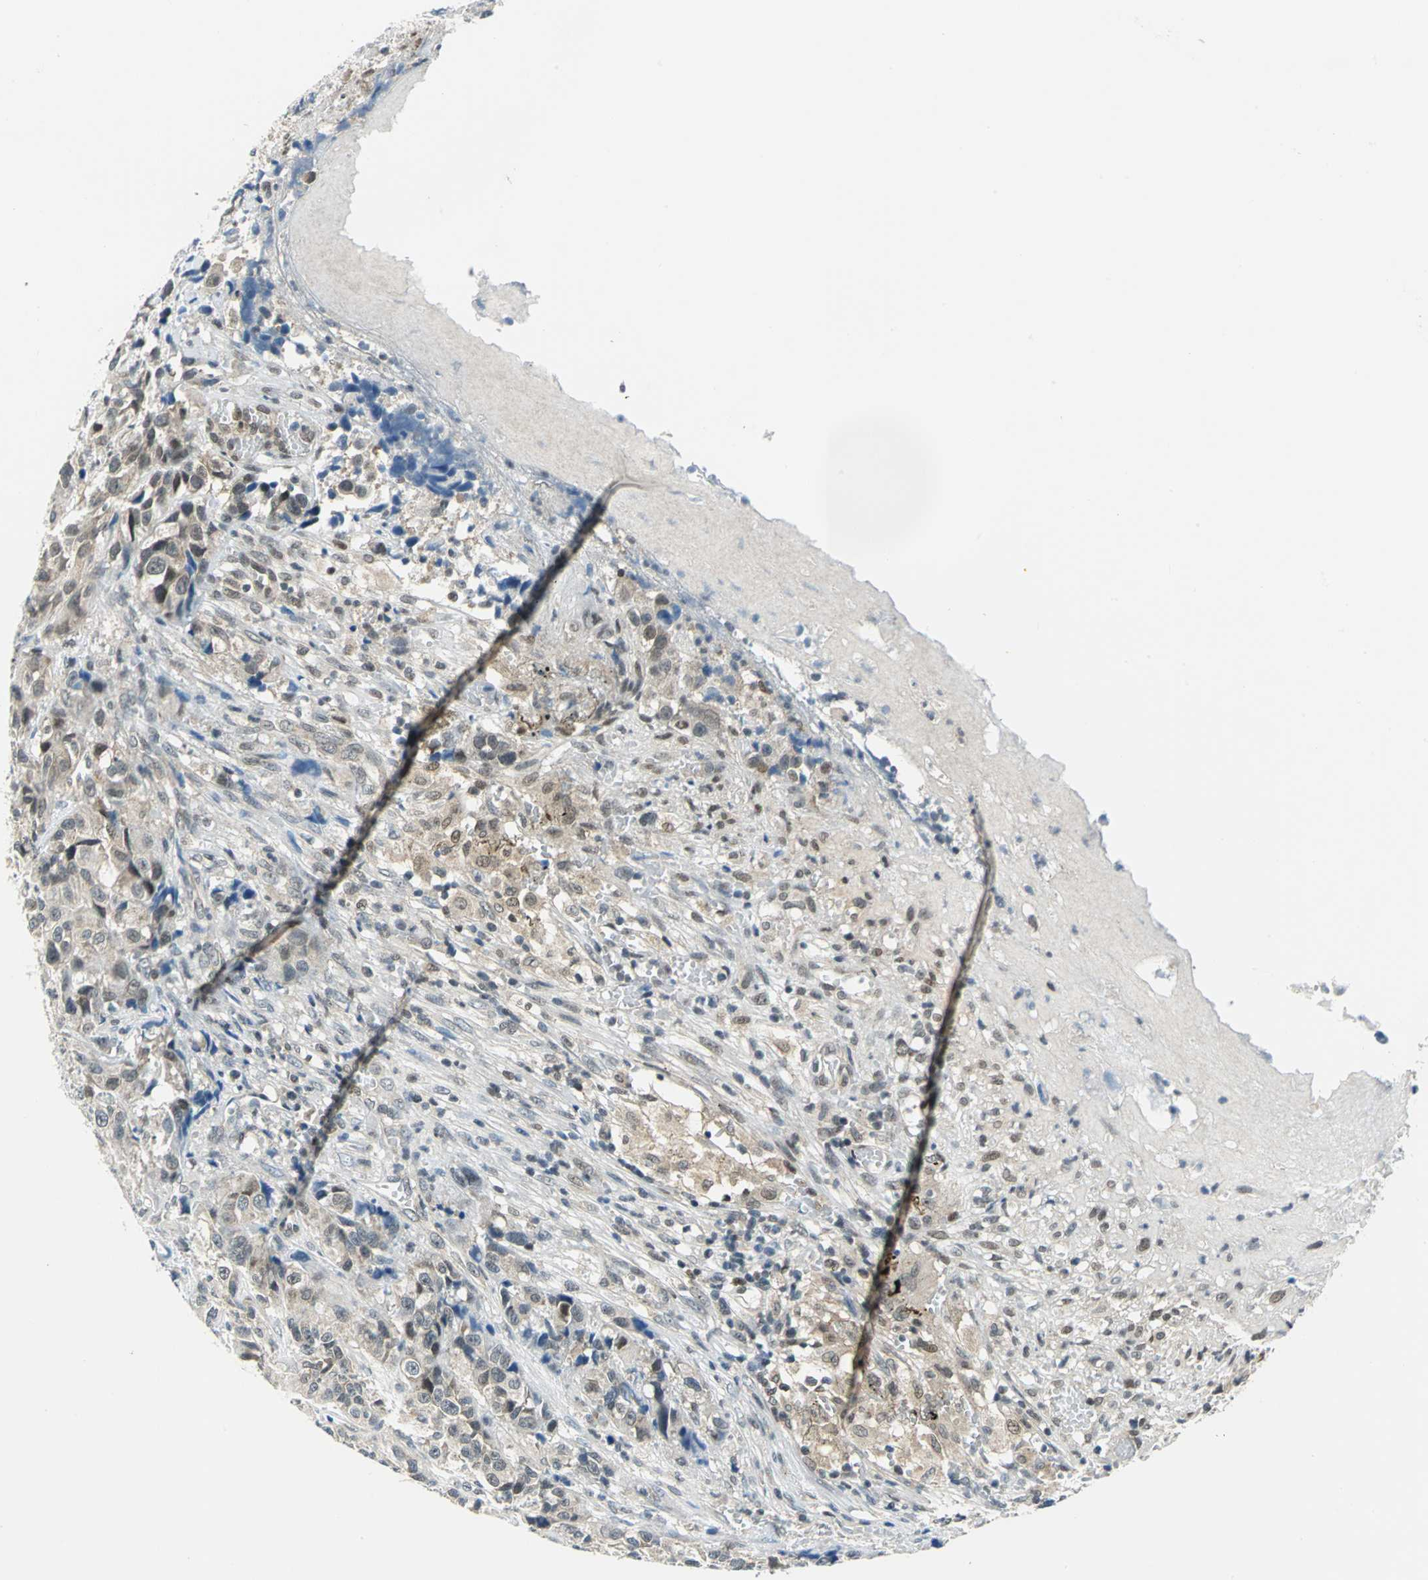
{"staining": {"intensity": "negative", "quantity": "none", "location": "none"}, "tissue": "urothelial cancer", "cell_type": "Tumor cells", "image_type": "cancer", "snomed": [{"axis": "morphology", "description": "Urothelial carcinoma, High grade"}, {"axis": "topography", "description": "Urinary bladder"}], "caption": "Histopathology image shows no significant protein positivity in tumor cells of urothelial carcinoma (high-grade).", "gene": "PIN1", "patient": {"sex": "female", "age": 81}}